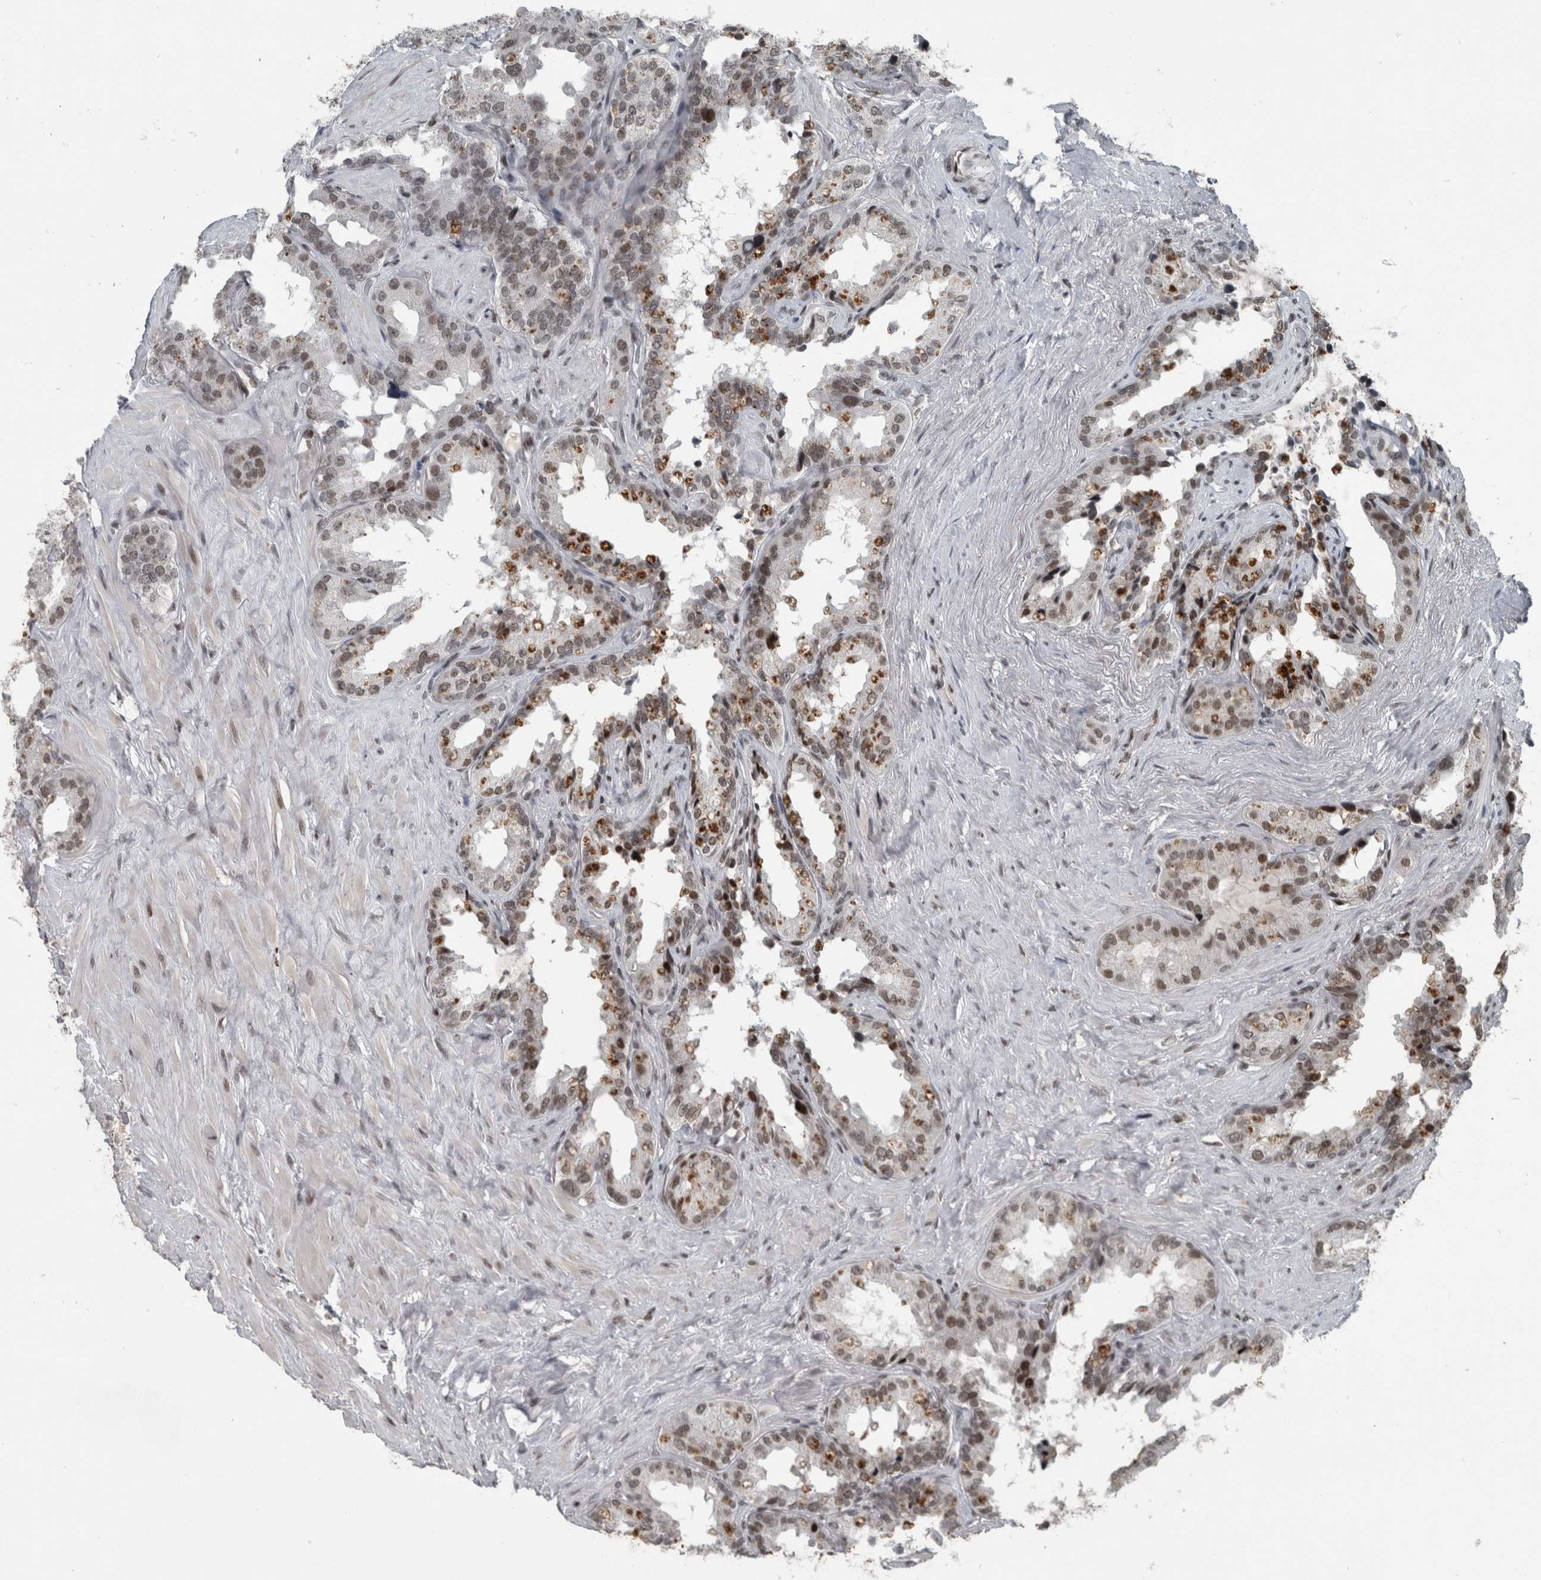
{"staining": {"intensity": "weak", "quantity": ">75%", "location": "nuclear"}, "tissue": "seminal vesicle", "cell_type": "Glandular cells", "image_type": "normal", "snomed": [{"axis": "morphology", "description": "Normal tissue, NOS"}, {"axis": "topography", "description": "Seminal veicle"}], "caption": "The image shows a brown stain indicating the presence of a protein in the nuclear of glandular cells in seminal vesicle. (Stains: DAB in brown, nuclei in blue, Microscopy: brightfield microscopy at high magnification).", "gene": "UNC50", "patient": {"sex": "male", "age": 80}}